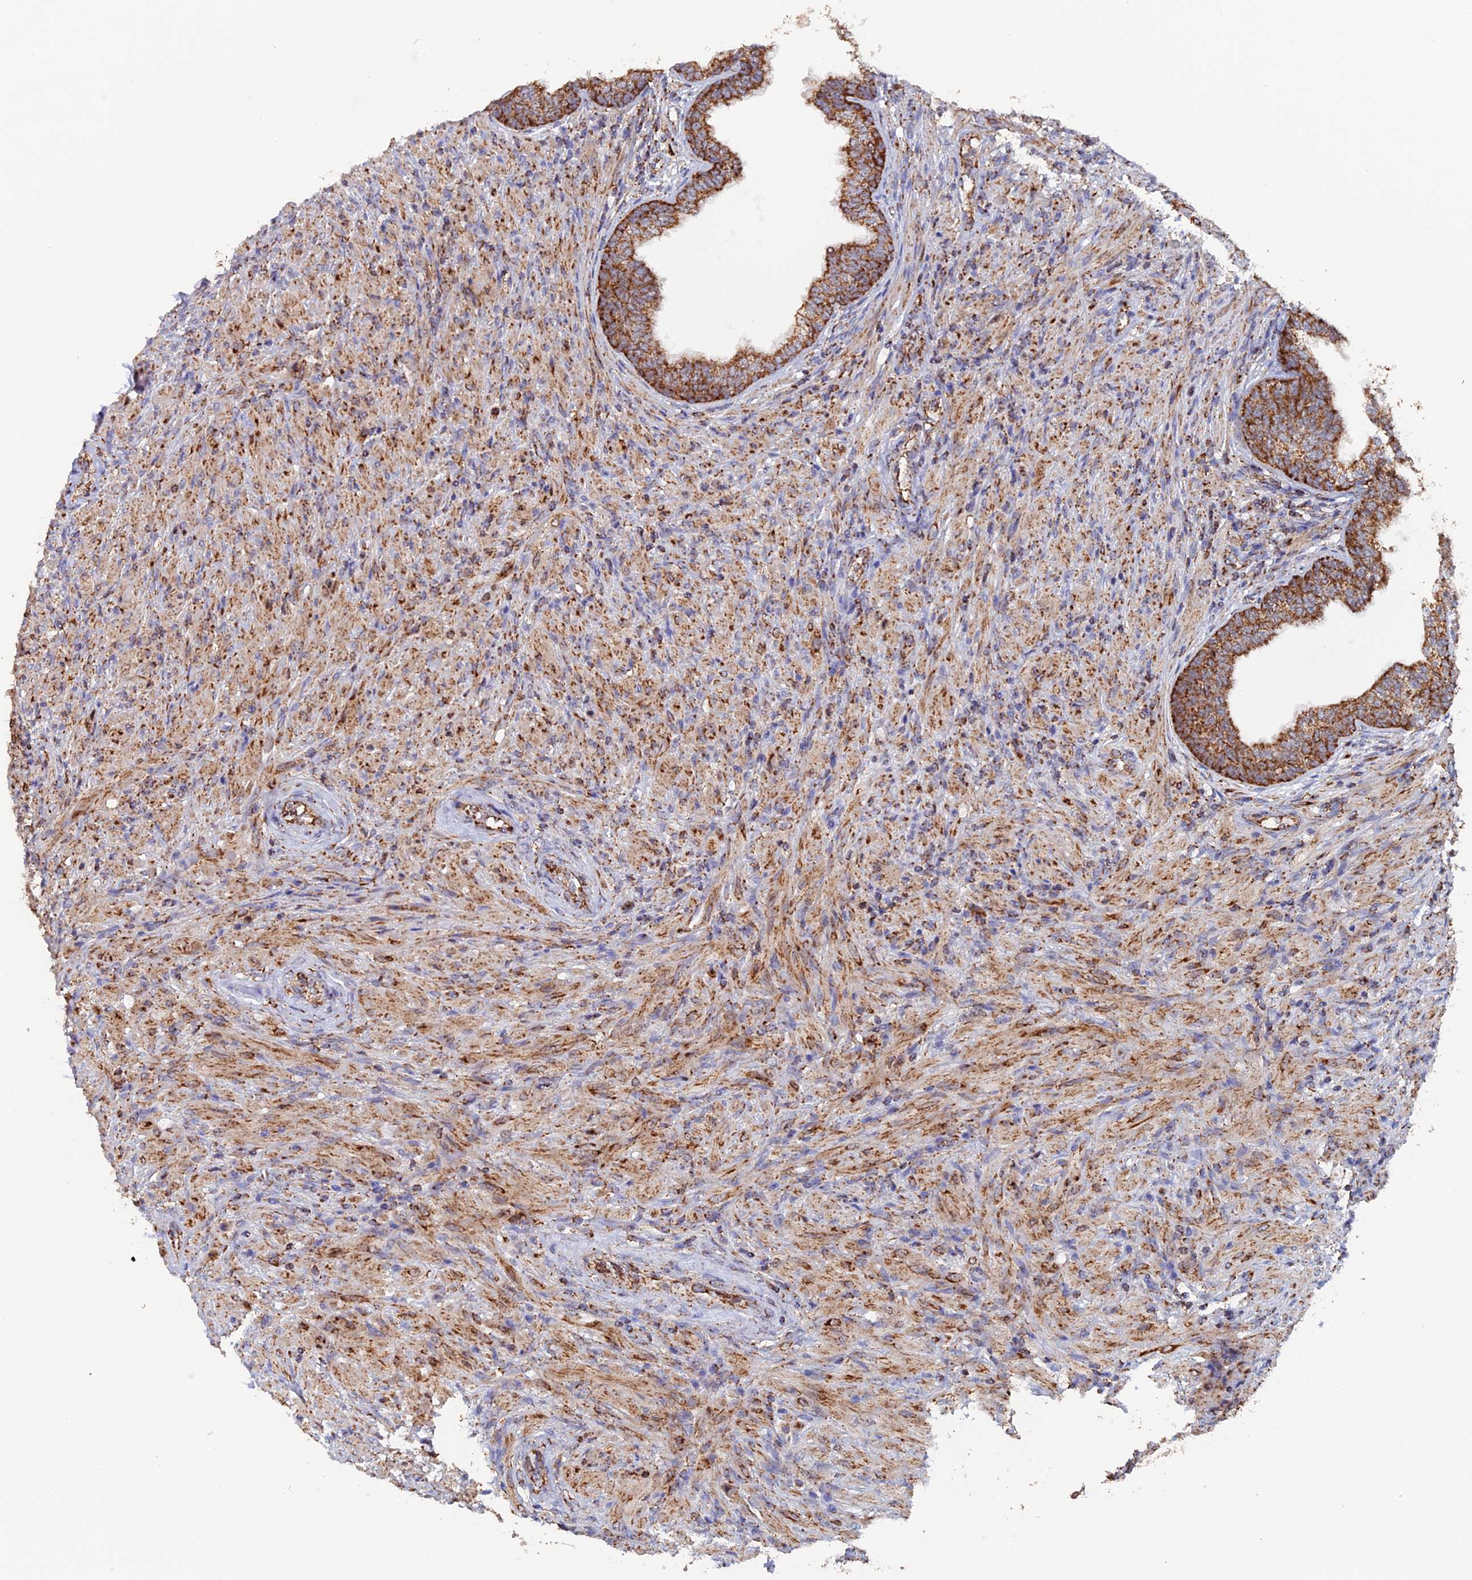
{"staining": {"intensity": "moderate", "quantity": ">75%", "location": "cytoplasmic/membranous"}, "tissue": "prostate", "cell_type": "Glandular cells", "image_type": "normal", "snomed": [{"axis": "morphology", "description": "Normal tissue, NOS"}, {"axis": "topography", "description": "Prostate"}], "caption": "Unremarkable prostate displays moderate cytoplasmic/membranous expression in about >75% of glandular cells, visualized by immunohistochemistry.", "gene": "DTYMK", "patient": {"sex": "male", "age": 76}}